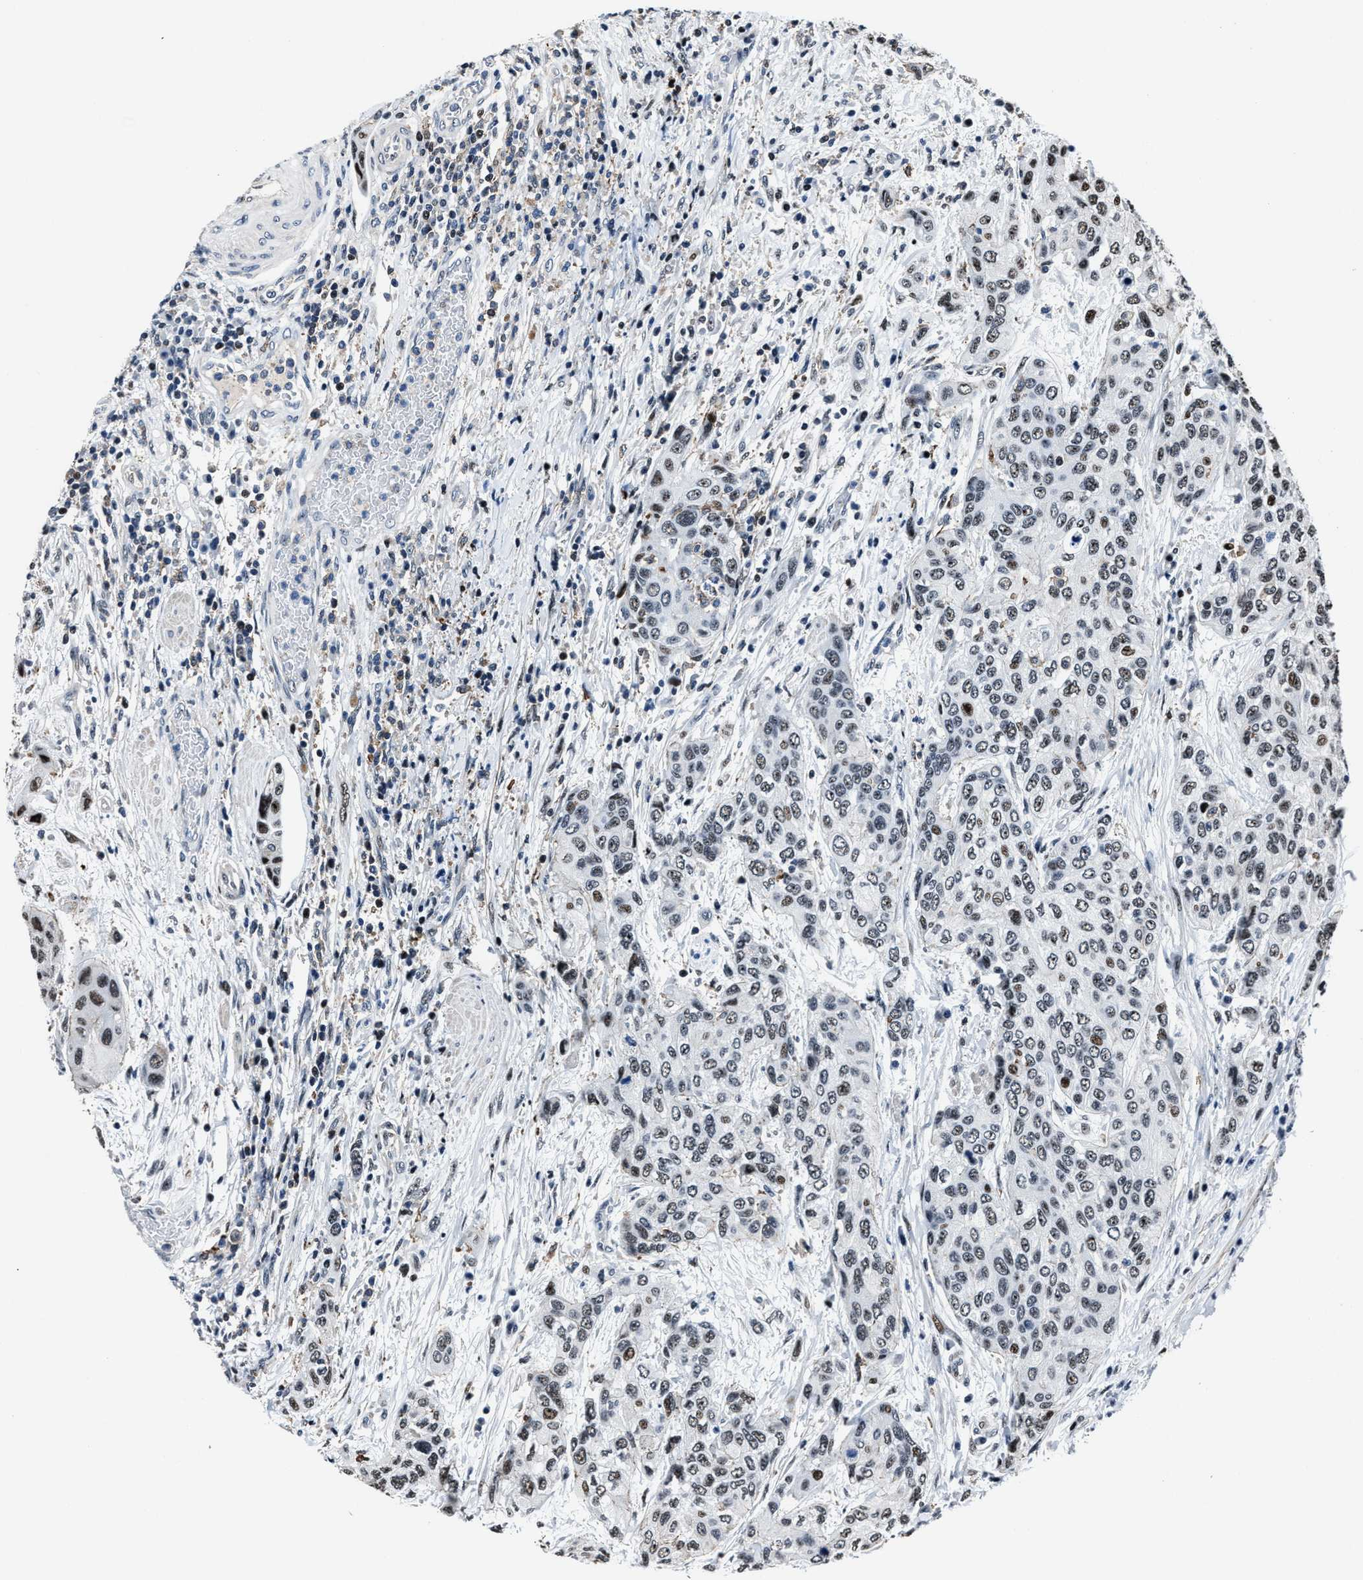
{"staining": {"intensity": "weak", "quantity": "25%-75%", "location": "nuclear"}, "tissue": "urothelial cancer", "cell_type": "Tumor cells", "image_type": "cancer", "snomed": [{"axis": "morphology", "description": "Urothelial carcinoma, High grade"}, {"axis": "topography", "description": "Urinary bladder"}], "caption": "Human urothelial cancer stained with a protein marker displays weak staining in tumor cells.", "gene": "PPIE", "patient": {"sex": "female", "age": 56}}